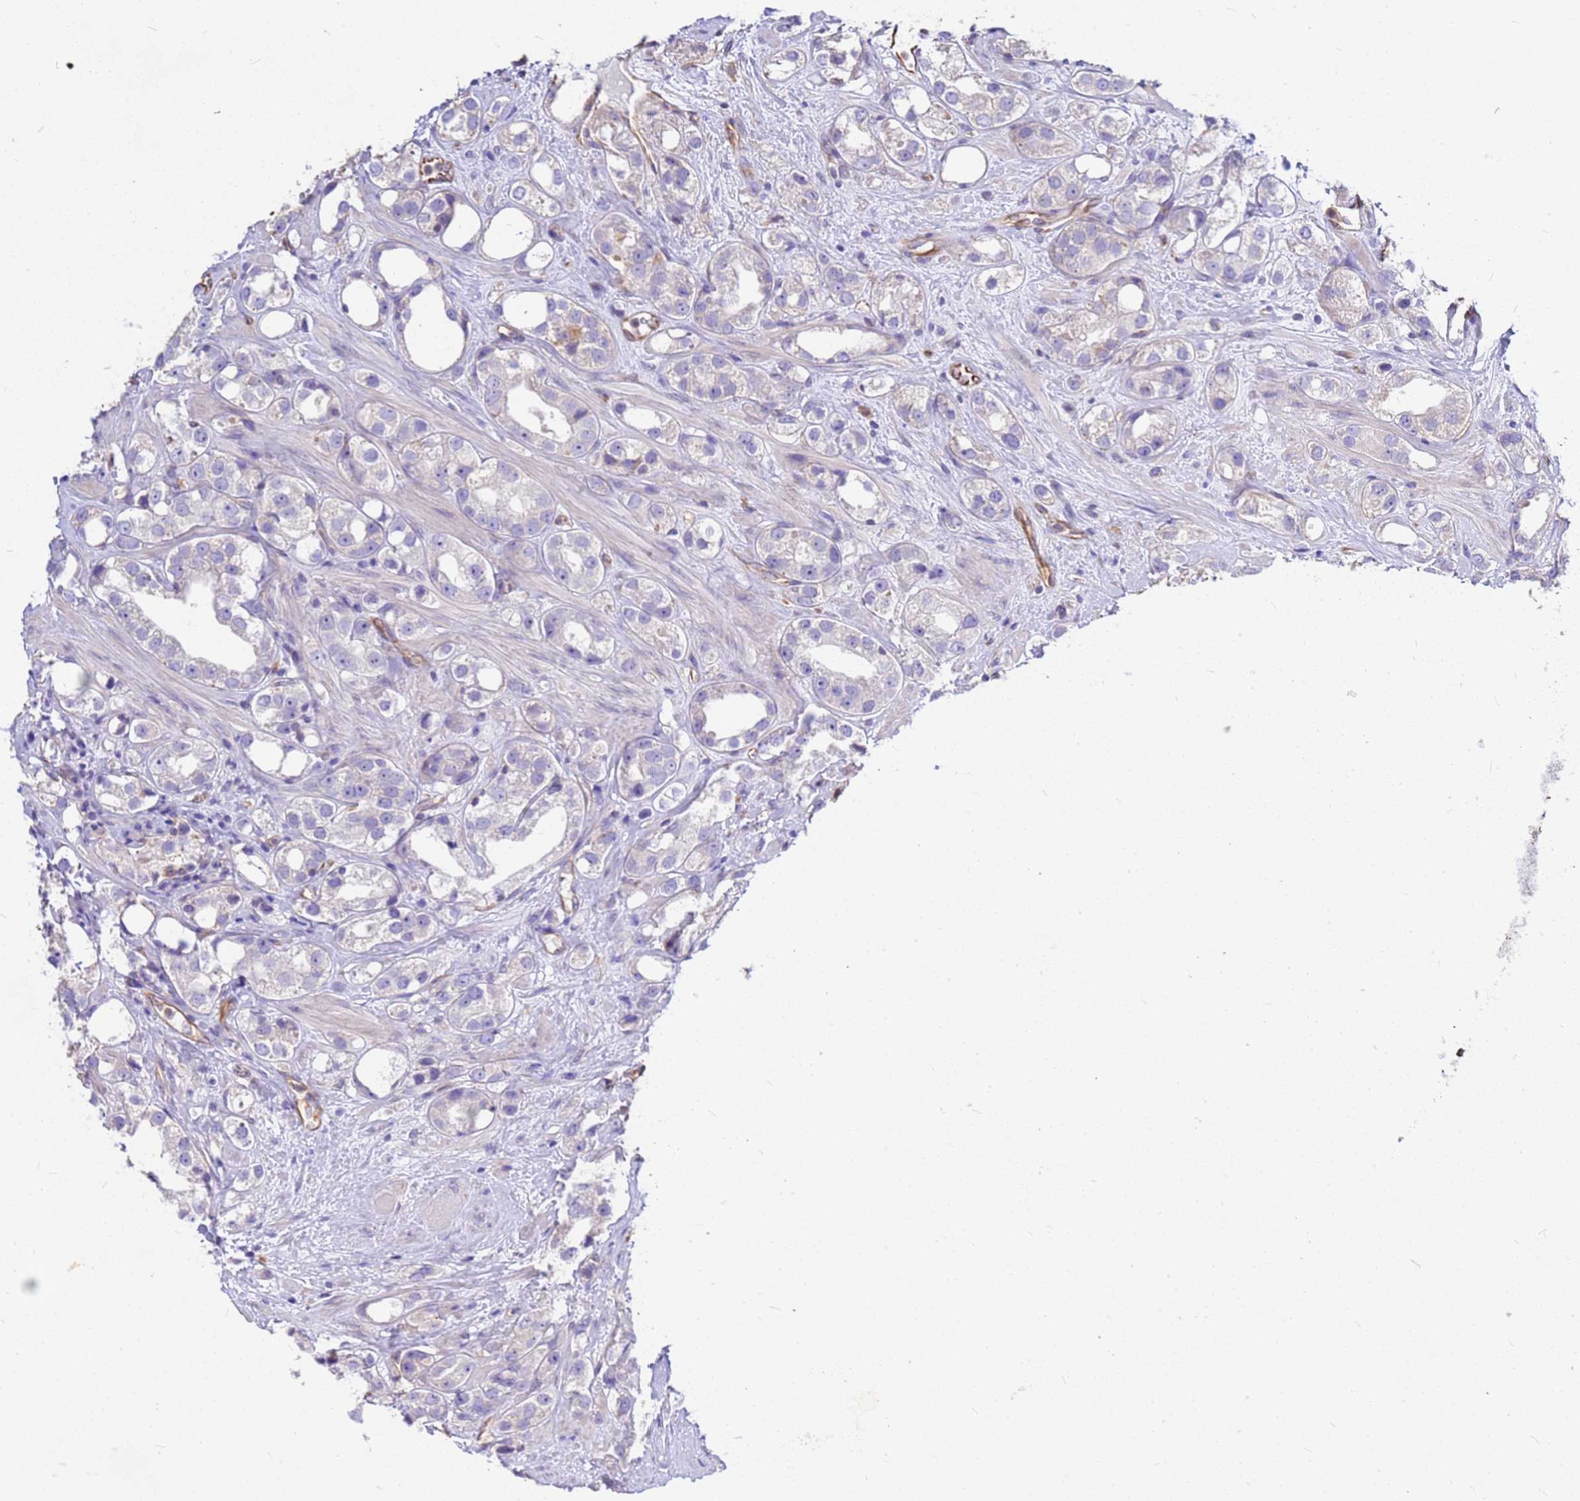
{"staining": {"intensity": "negative", "quantity": "none", "location": "none"}, "tissue": "prostate cancer", "cell_type": "Tumor cells", "image_type": "cancer", "snomed": [{"axis": "morphology", "description": "Adenocarcinoma, NOS"}, {"axis": "topography", "description": "Prostate"}], "caption": "Human prostate cancer stained for a protein using immunohistochemistry demonstrates no positivity in tumor cells.", "gene": "TCEAL3", "patient": {"sex": "male", "age": 79}}